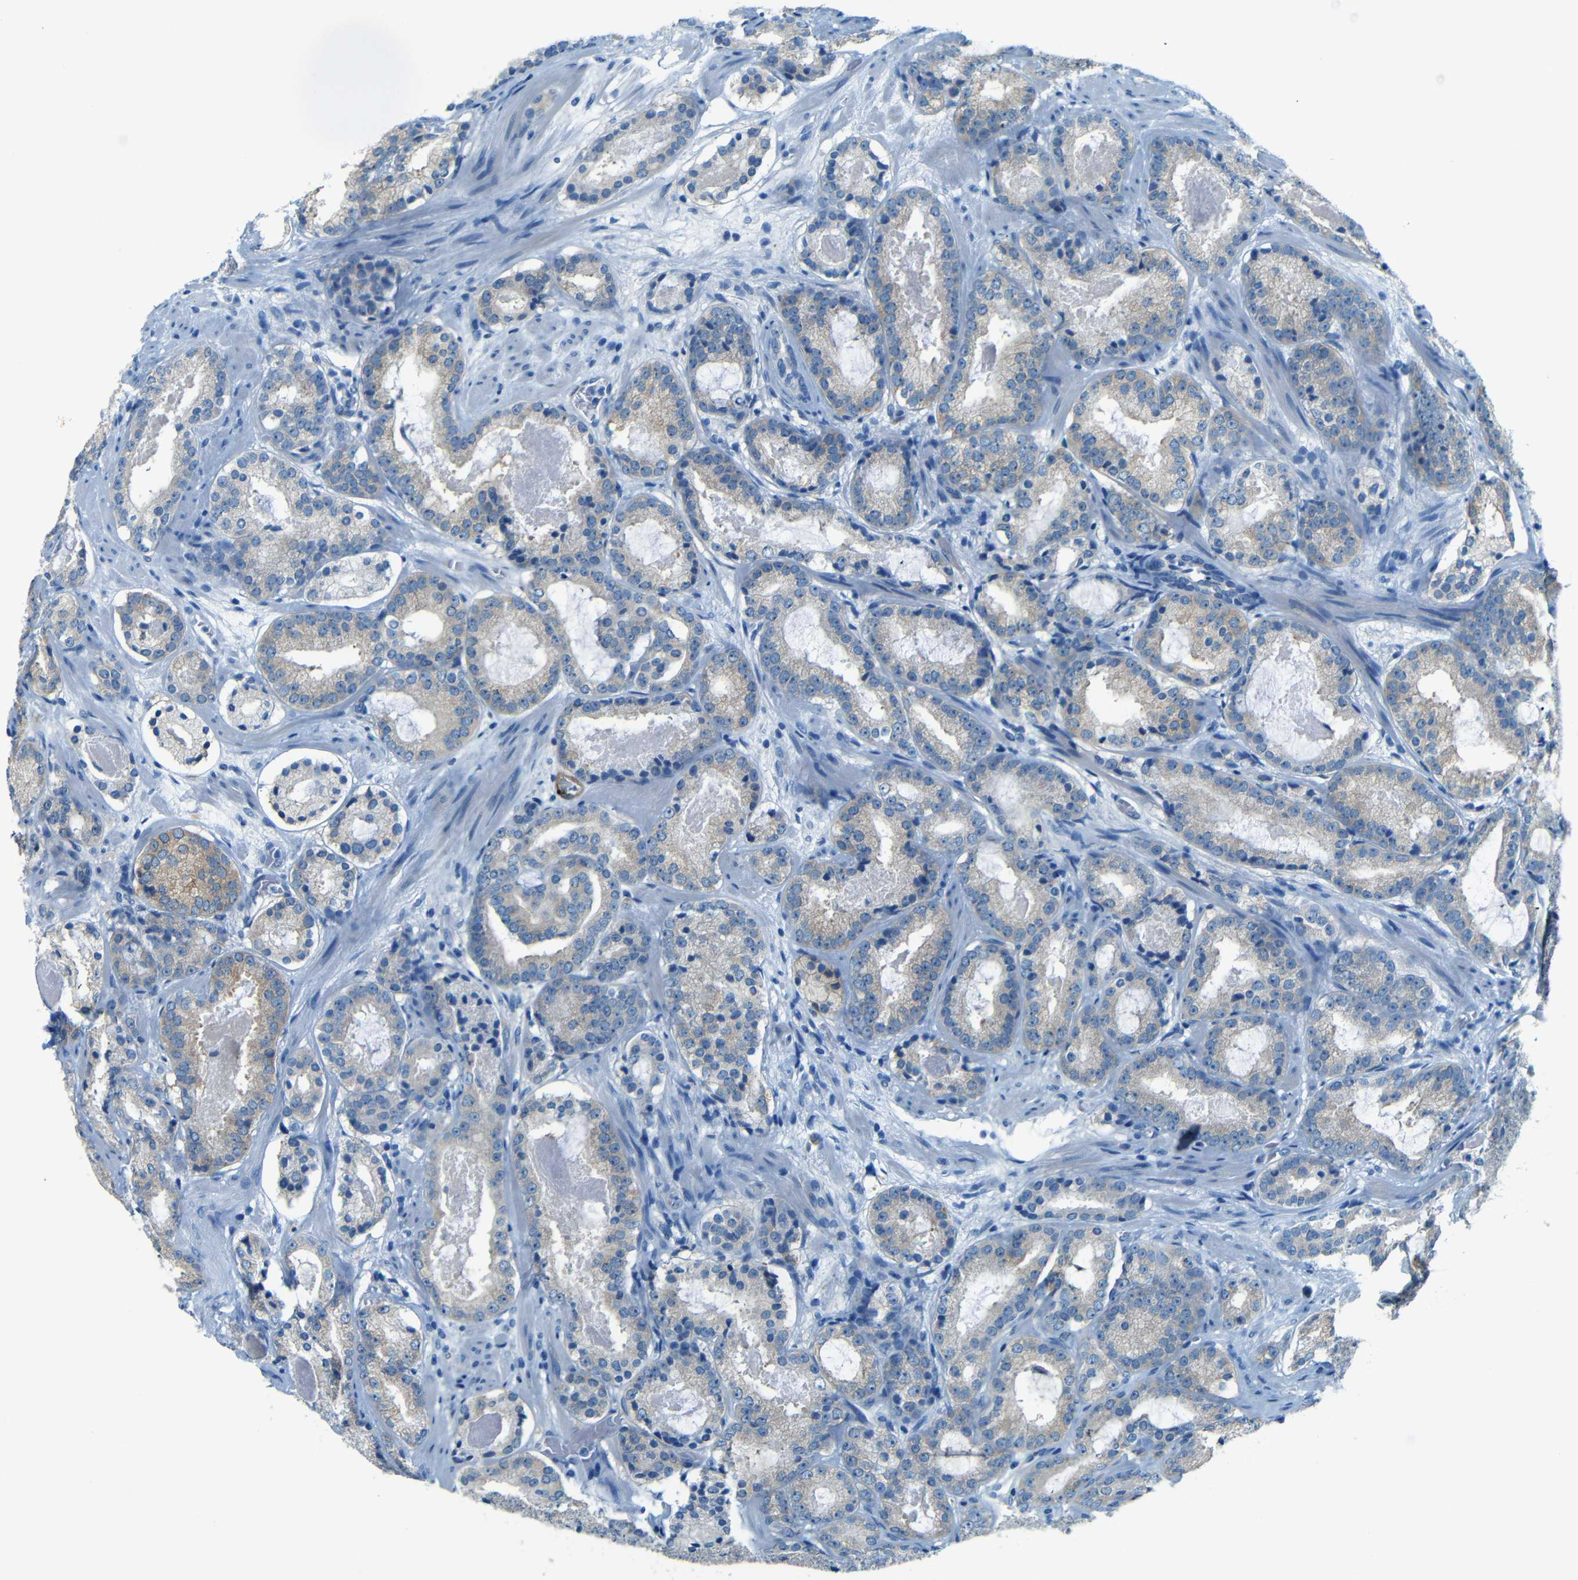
{"staining": {"intensity": "negative", "quantity": "none", "location": "none"}, "tissue": "prostate cancer", "cell_type": "Tumor cells", "image_type": "cancer", "snomed": [{"axis": "morphology", "description": "Adenocarcinoma, Low grade"}, {"axis": "topography", "description": "Prostate"}], "caption": "Image shows no significant protein staining in tumor cells of prostate cancer (adenocarcinoma (low-grade)).", "gene": "MAP2", "patient": {"sex": "male", "age": 69}}